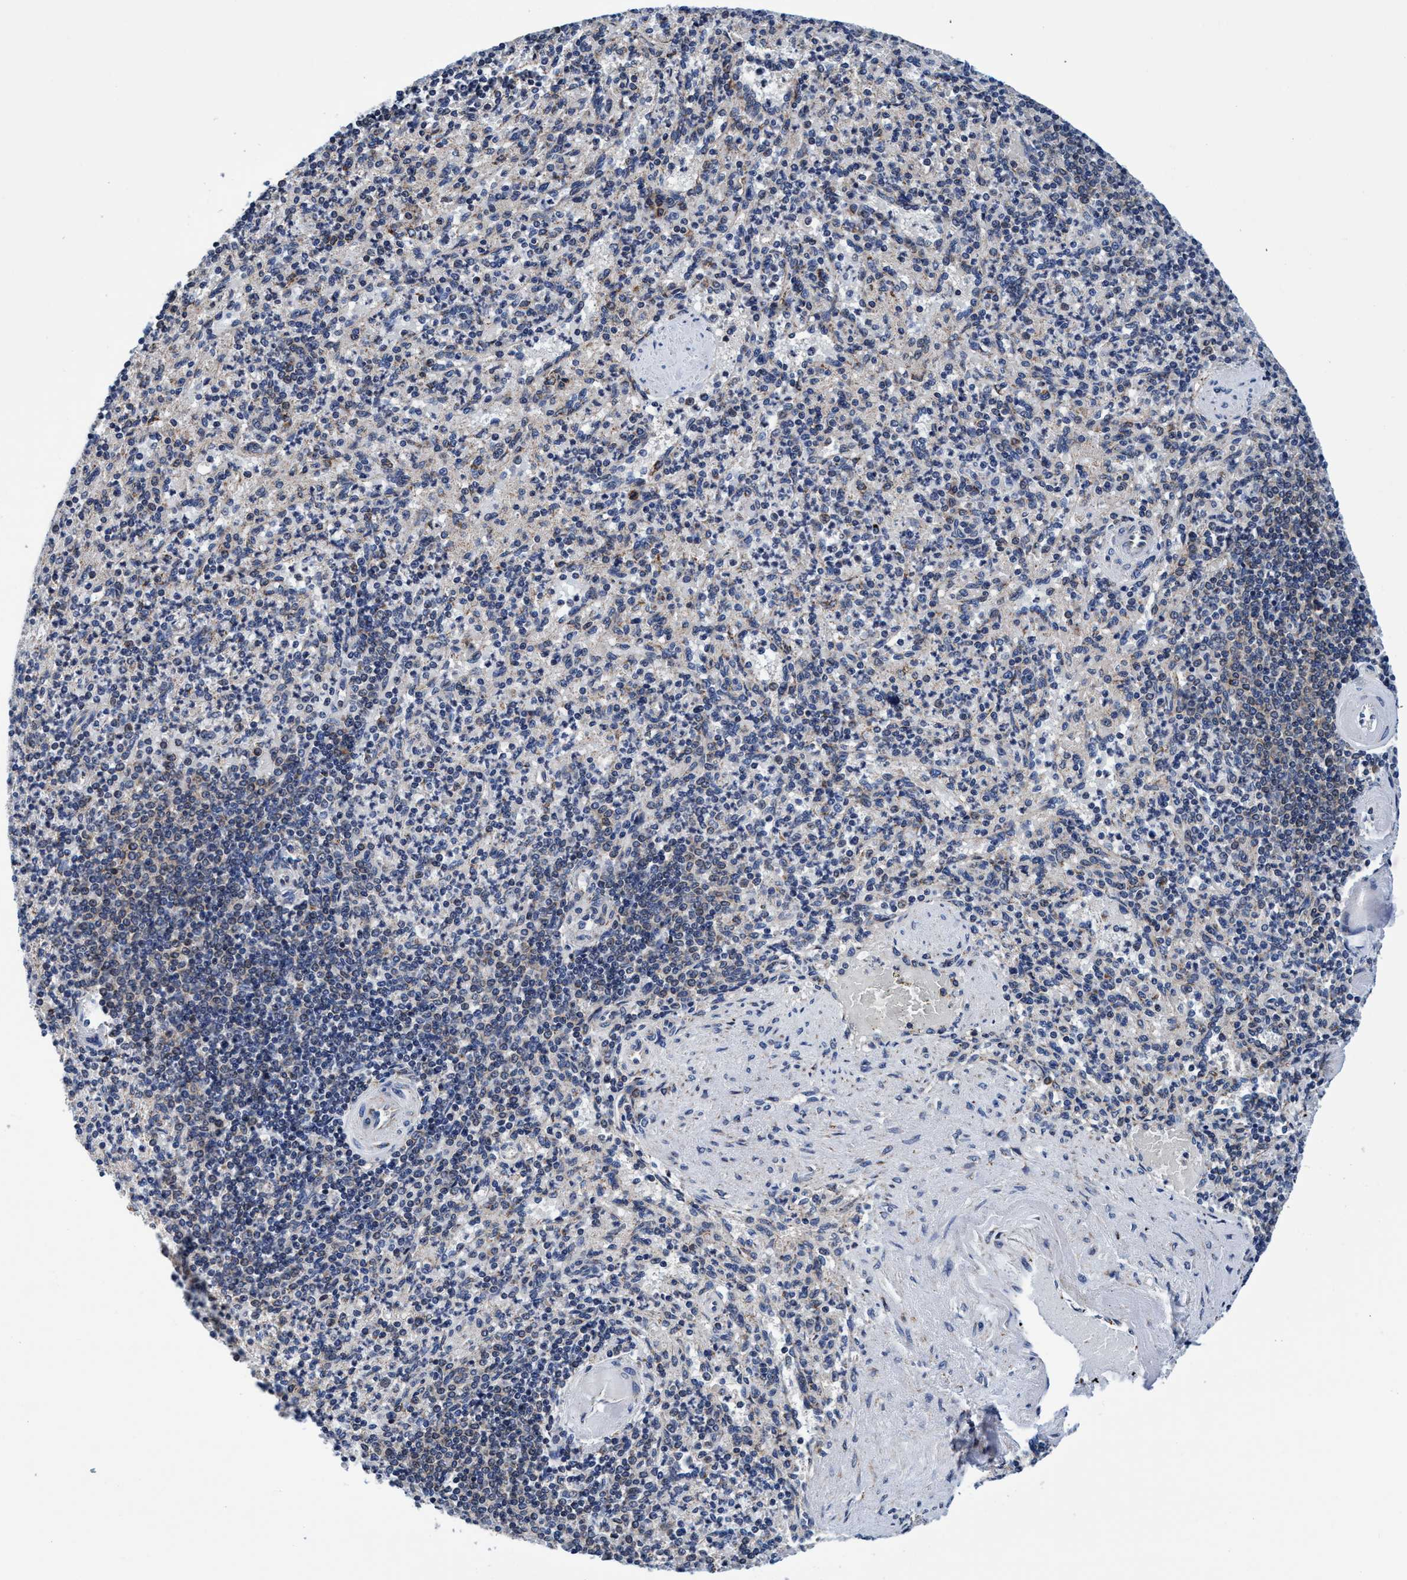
{"staining": {"intensity": "weak", "quantity": "<25%", "location": "cytoplasmic/membranous"}, "tissue": "spleen", "cell_type": "Cells in red pulp", "image_type": "normal", "snomed": [{"axis": "morphology", "description": "Normal tissue, NOS"}, {"axis": "topography", "description": "Spleen"}], "caption": "Cells in red pulp show no significant expression in normal spleen.", "gene": "AGAP2", "patient": {"sex": "female", "age": 74}}